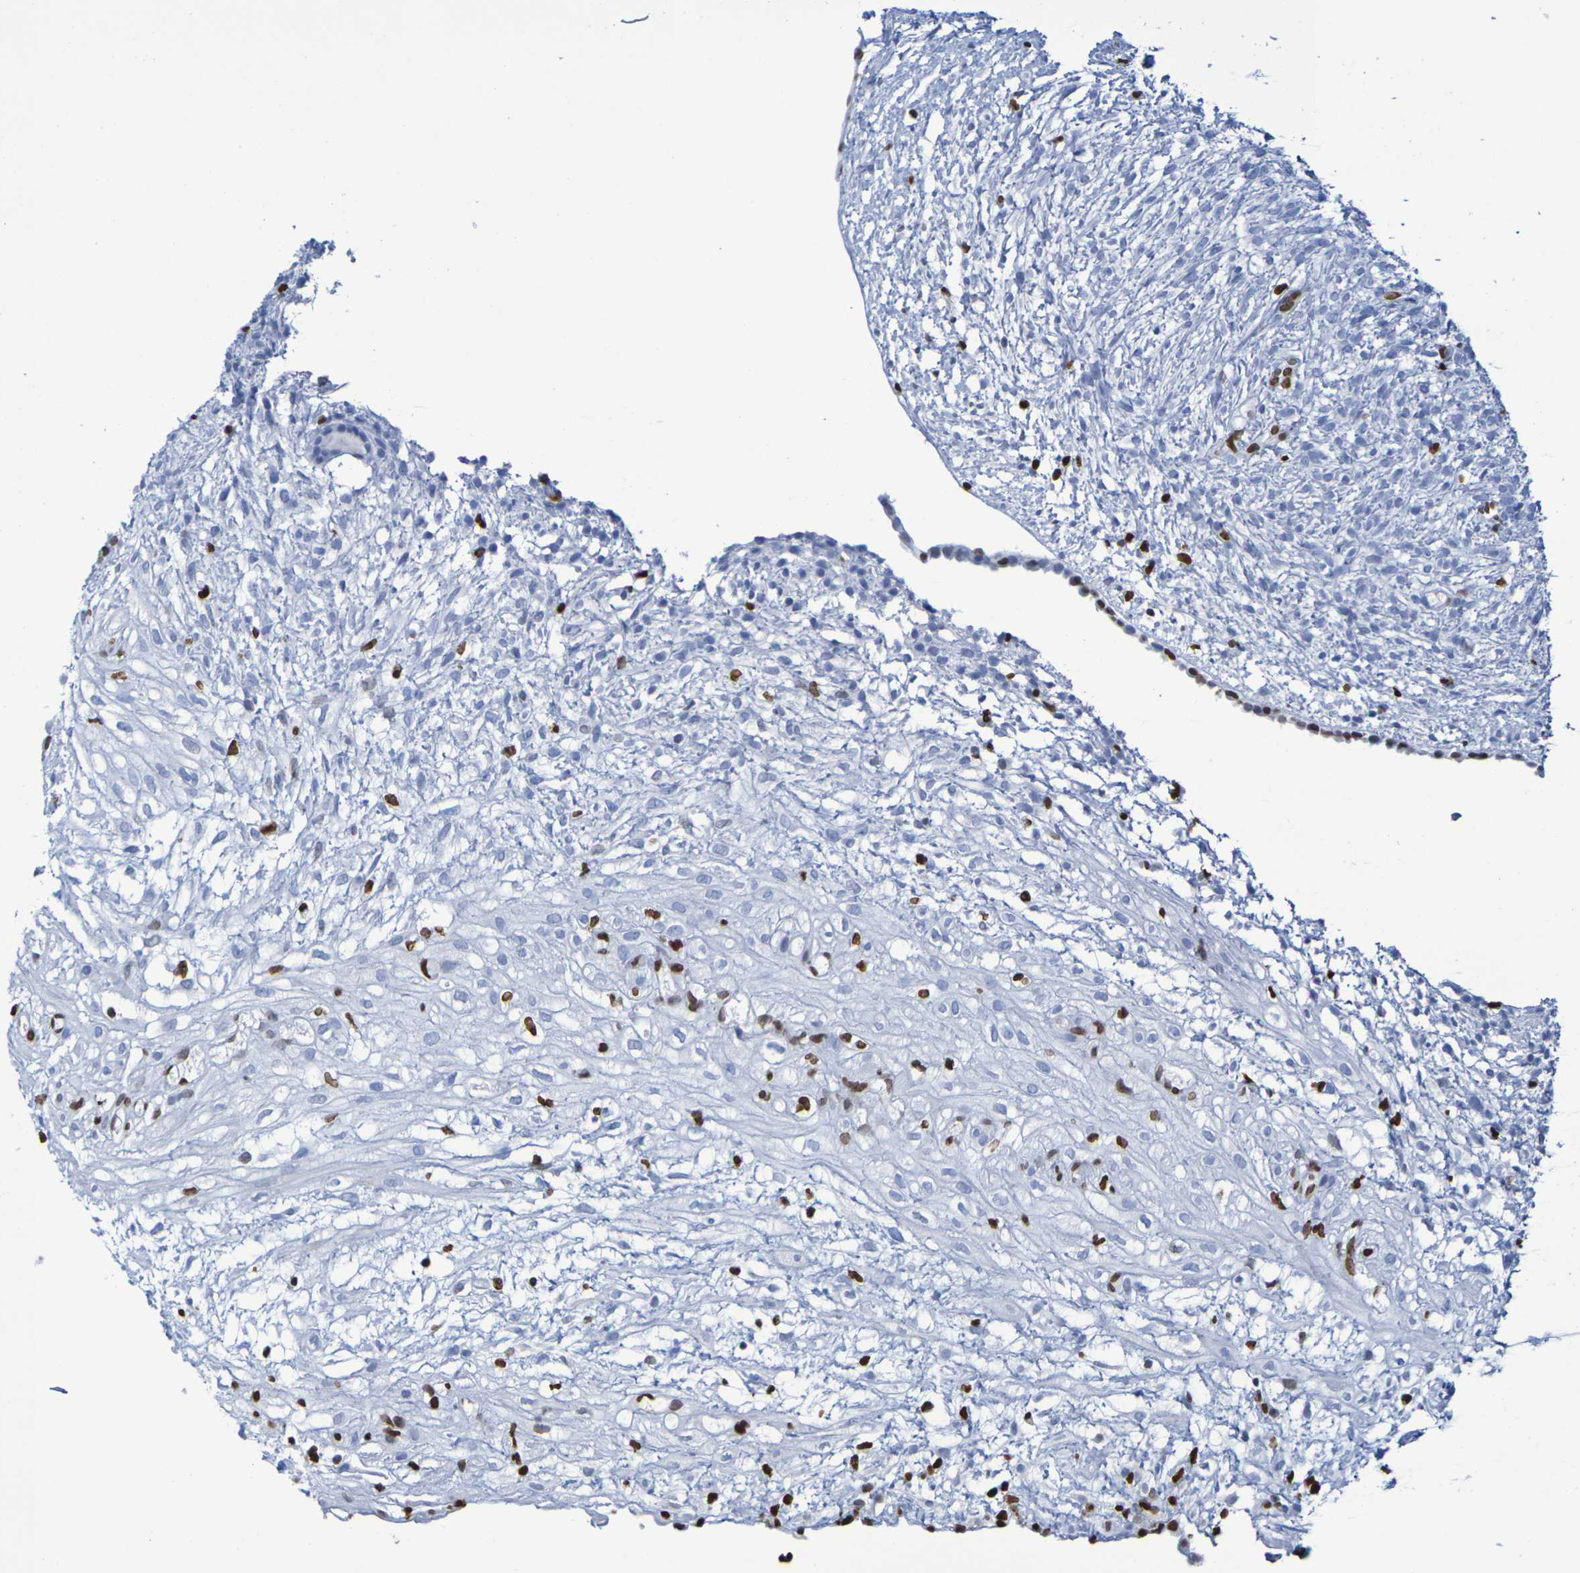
{"staining": {"intensity": "negative", "quantity": "none", "location": "none"}, "tissue": "ovary", "cell_type": "Follicle cells", "image_type": "normal", "snomed": [{"axis": "morphology", "description": "Normal tissue, NOS"}, {"axis": "morphology", "description": "Cyst, NOS"}, {"axis": "topography", "description": "Ovary"}], "caption": "DAB (3,3'-diaminobenzidine) immunohistochemical staining of benign human ovary shows no significant positivity in follicle cells. Nuclei are stained in blue.", "gene": "H1", "patient": {"sex": "female", "age": 18}}